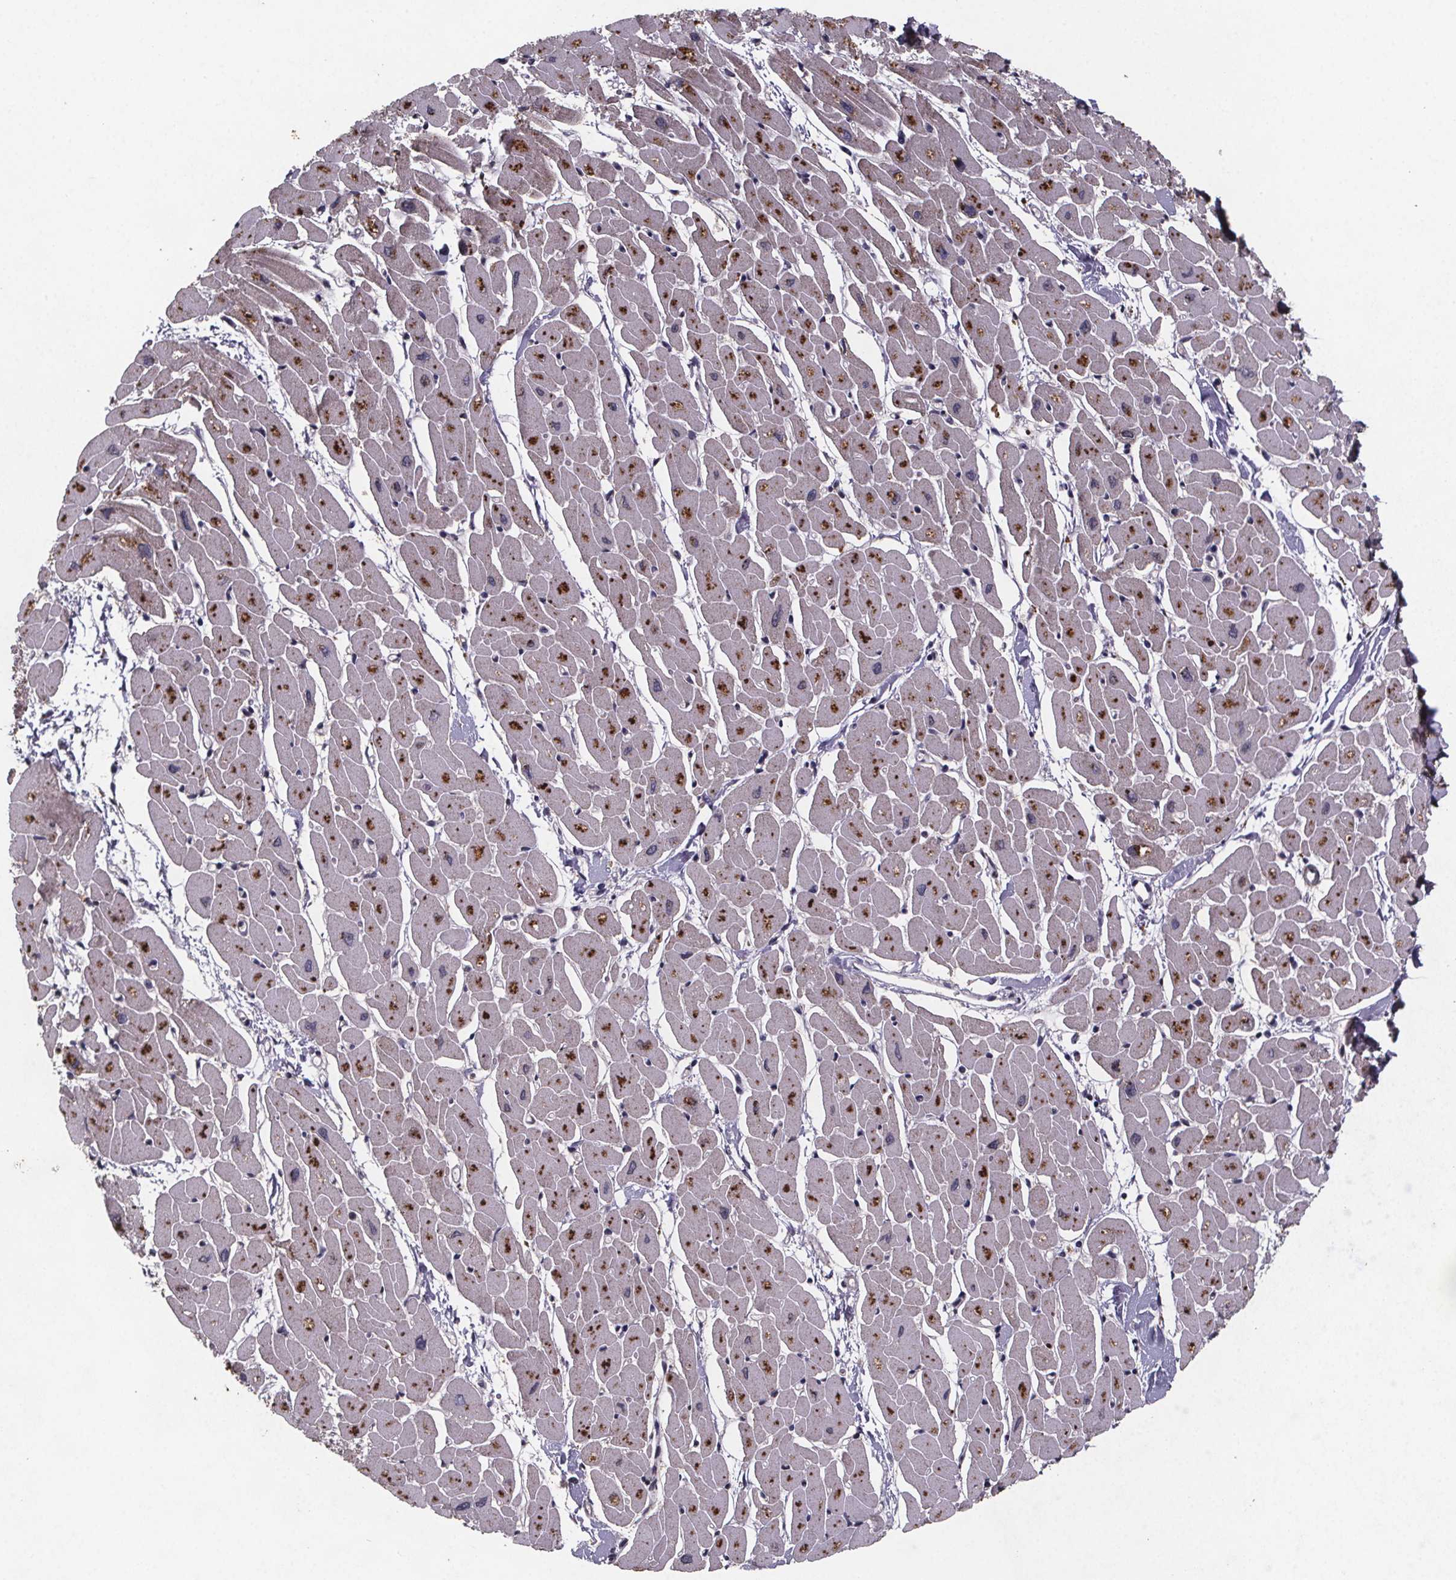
{"staining": {"intensity": "moderate", "quantity": ">75%", "location": "cytoplasmic/membranous"}, "tissue": "heart muscle", "cell_type": "Cardiomyocytes", "image_type": "normal", "snomed": [{"axis": "morphology", "description": "Normal tissue, NOS"}, {"axis": "topography", "description": "Heart"}], "caption": "Immunohistochemistry (IHC) histopathology image of unremarkable human heart muscle stained for a protein (brown), which reveals medium levels of moderate cytoplasmic/membranous expression in approximately >75% of cardiomyocytes.", "gene": "PALLD", "patient": {"sex": "male", "age": 57}}